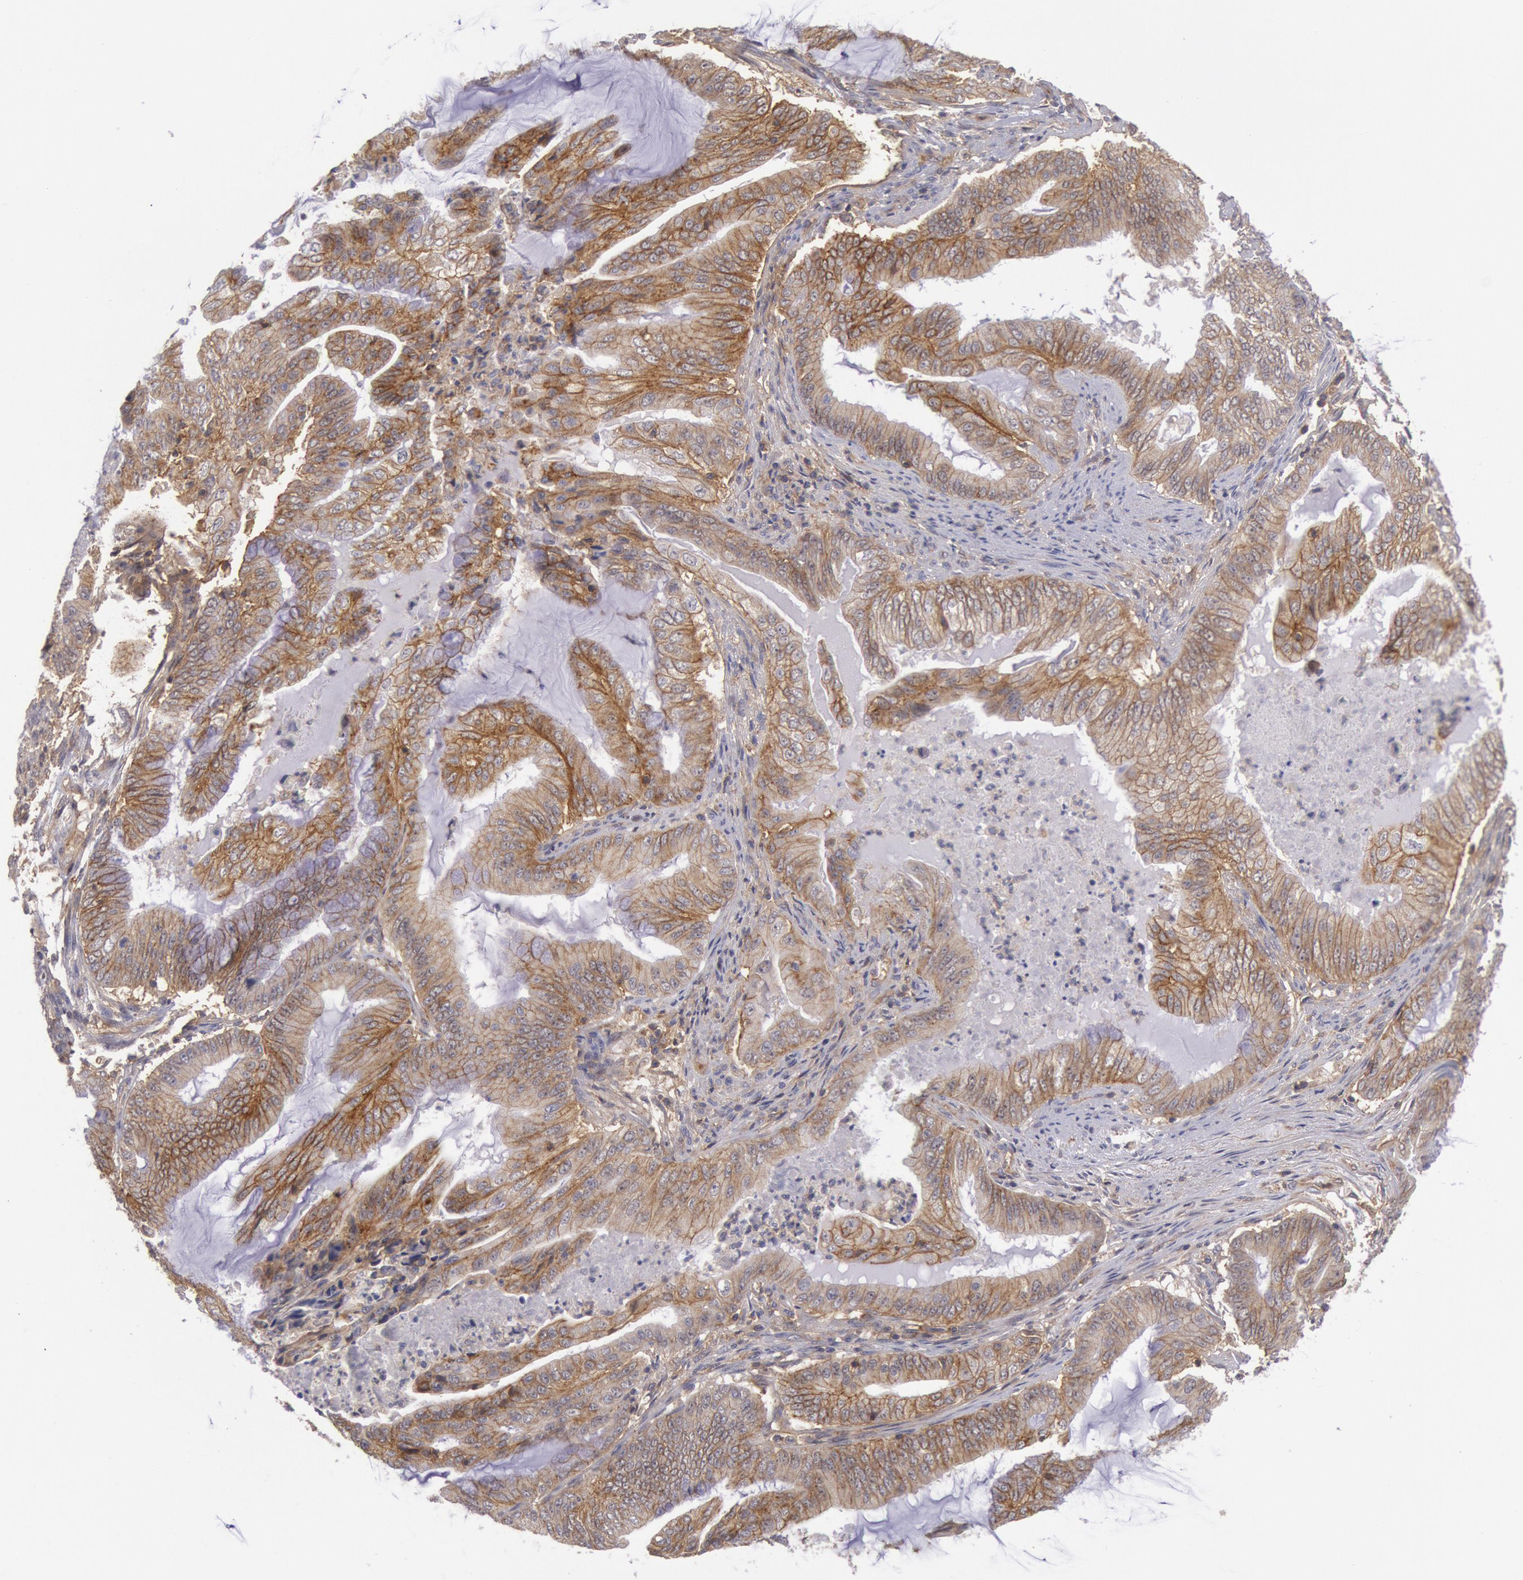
{"staining": {"intensity": "moderate", "quantity": ">75%", "location": "cytoplasmic/membranous"}, "tissue": "endometrial cancer", "cell_type": "Tumor cells", "image_type": "cancer", "snomed": [{"axis": "morphology", "description": "Adenocarcinoma, NOS"}, {"axis": "topography", "description": "Endometrium"}], "caption": "Protein analysis of endometrial cancer tissue demonstrates moderate cytoplasmic/membranous staining in about >75% of tumor cells.", "gene": "STX4", "patient": {"sex": "female", "age": 63}}